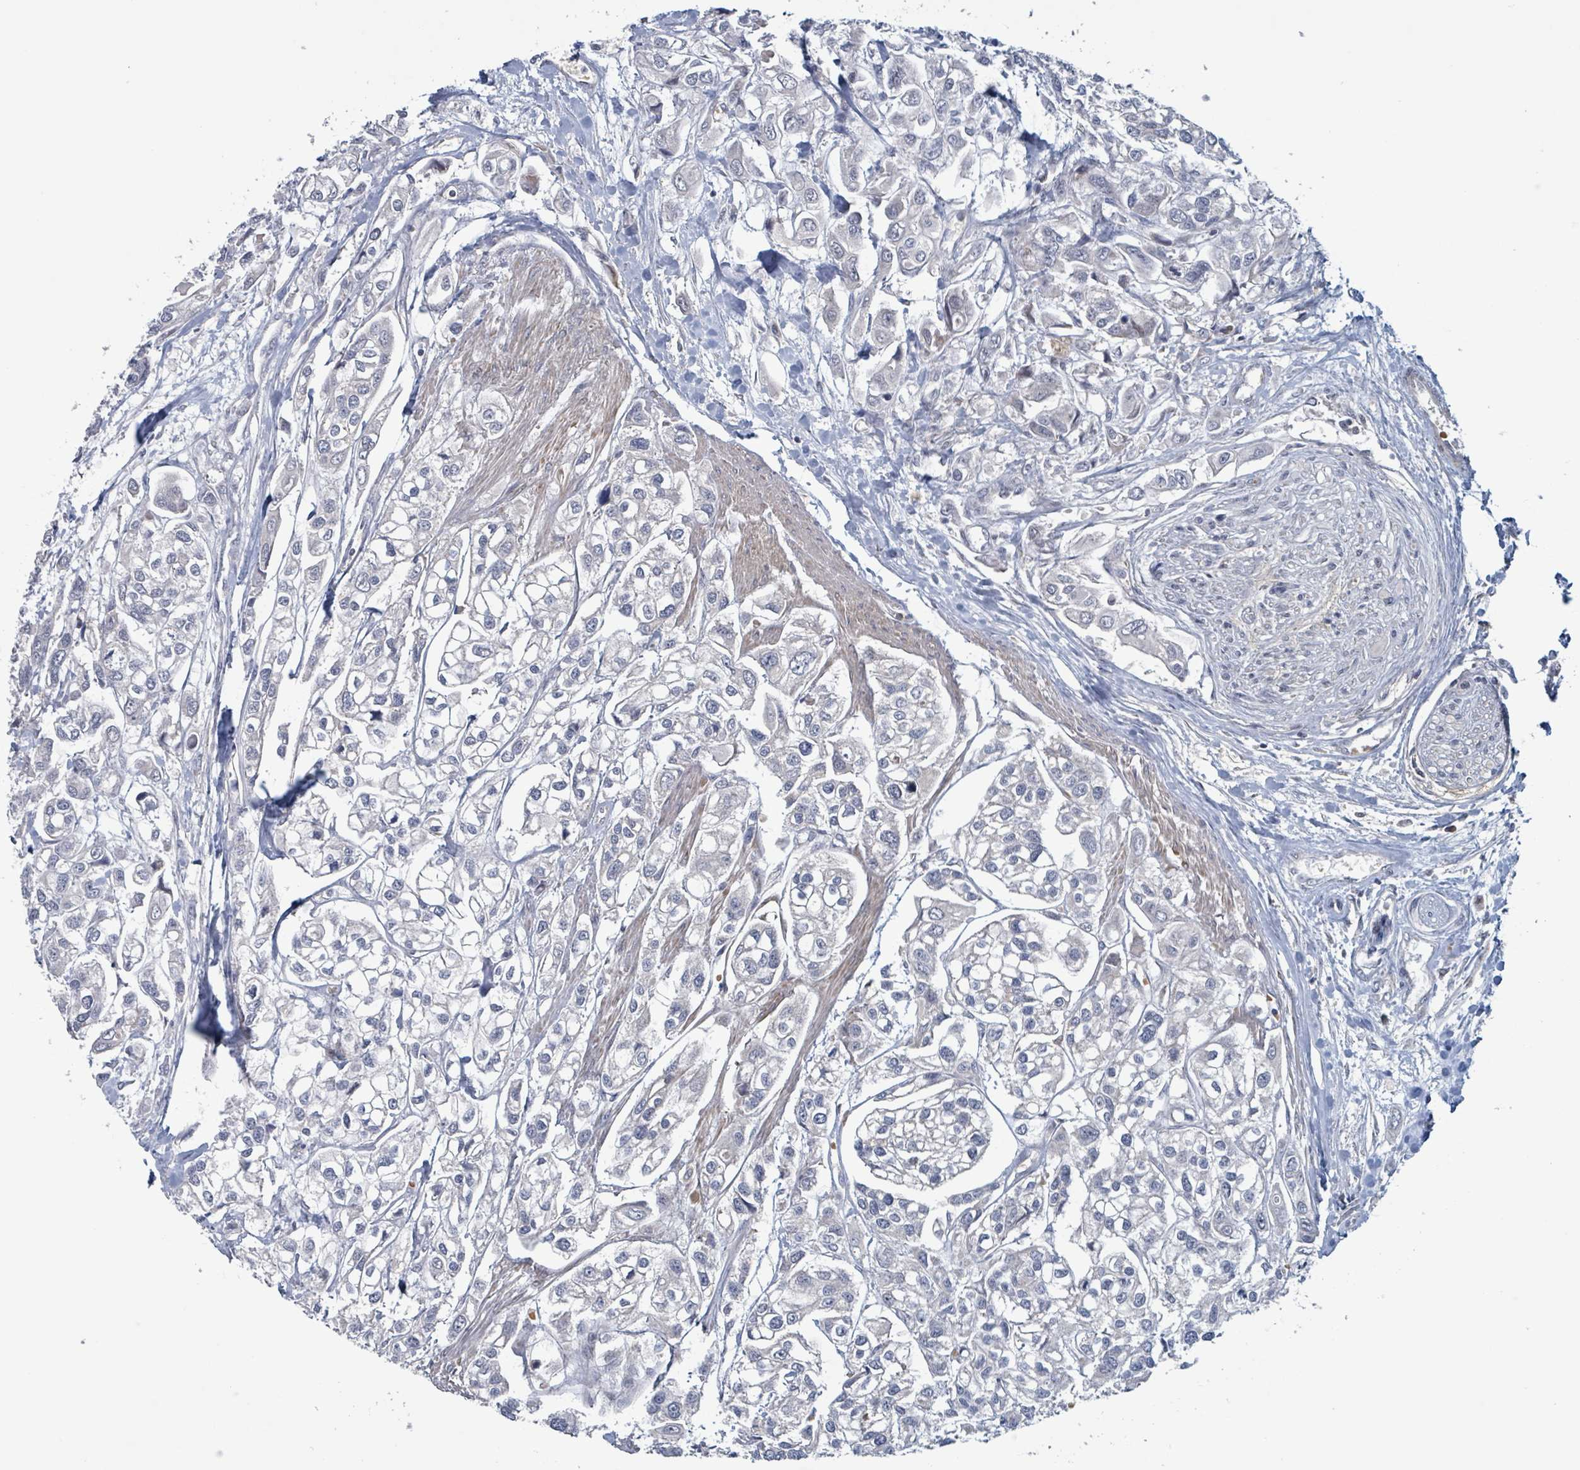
{"staining": {"intensity": "negative", "quantity": "none", "location": "none"}, "tissue": "urothelial cancer", "cell_type": "Tumor cells", "image_type": "cancer", "snomed": [{"axis": "morphology", "description": "Urothelial carcinoma, High grade"}, {"axis": "topography", "description": "Urinary bladder"}], "caption": "Immunohistochemical staining of human urothelial cancer demonstrates no significant positivity in tumor cells. (DAB immunohistochemistry with hematoxylin counter stain).", "gene": "HIVEP1", "patient": {"sex": "male", "age": 67}}